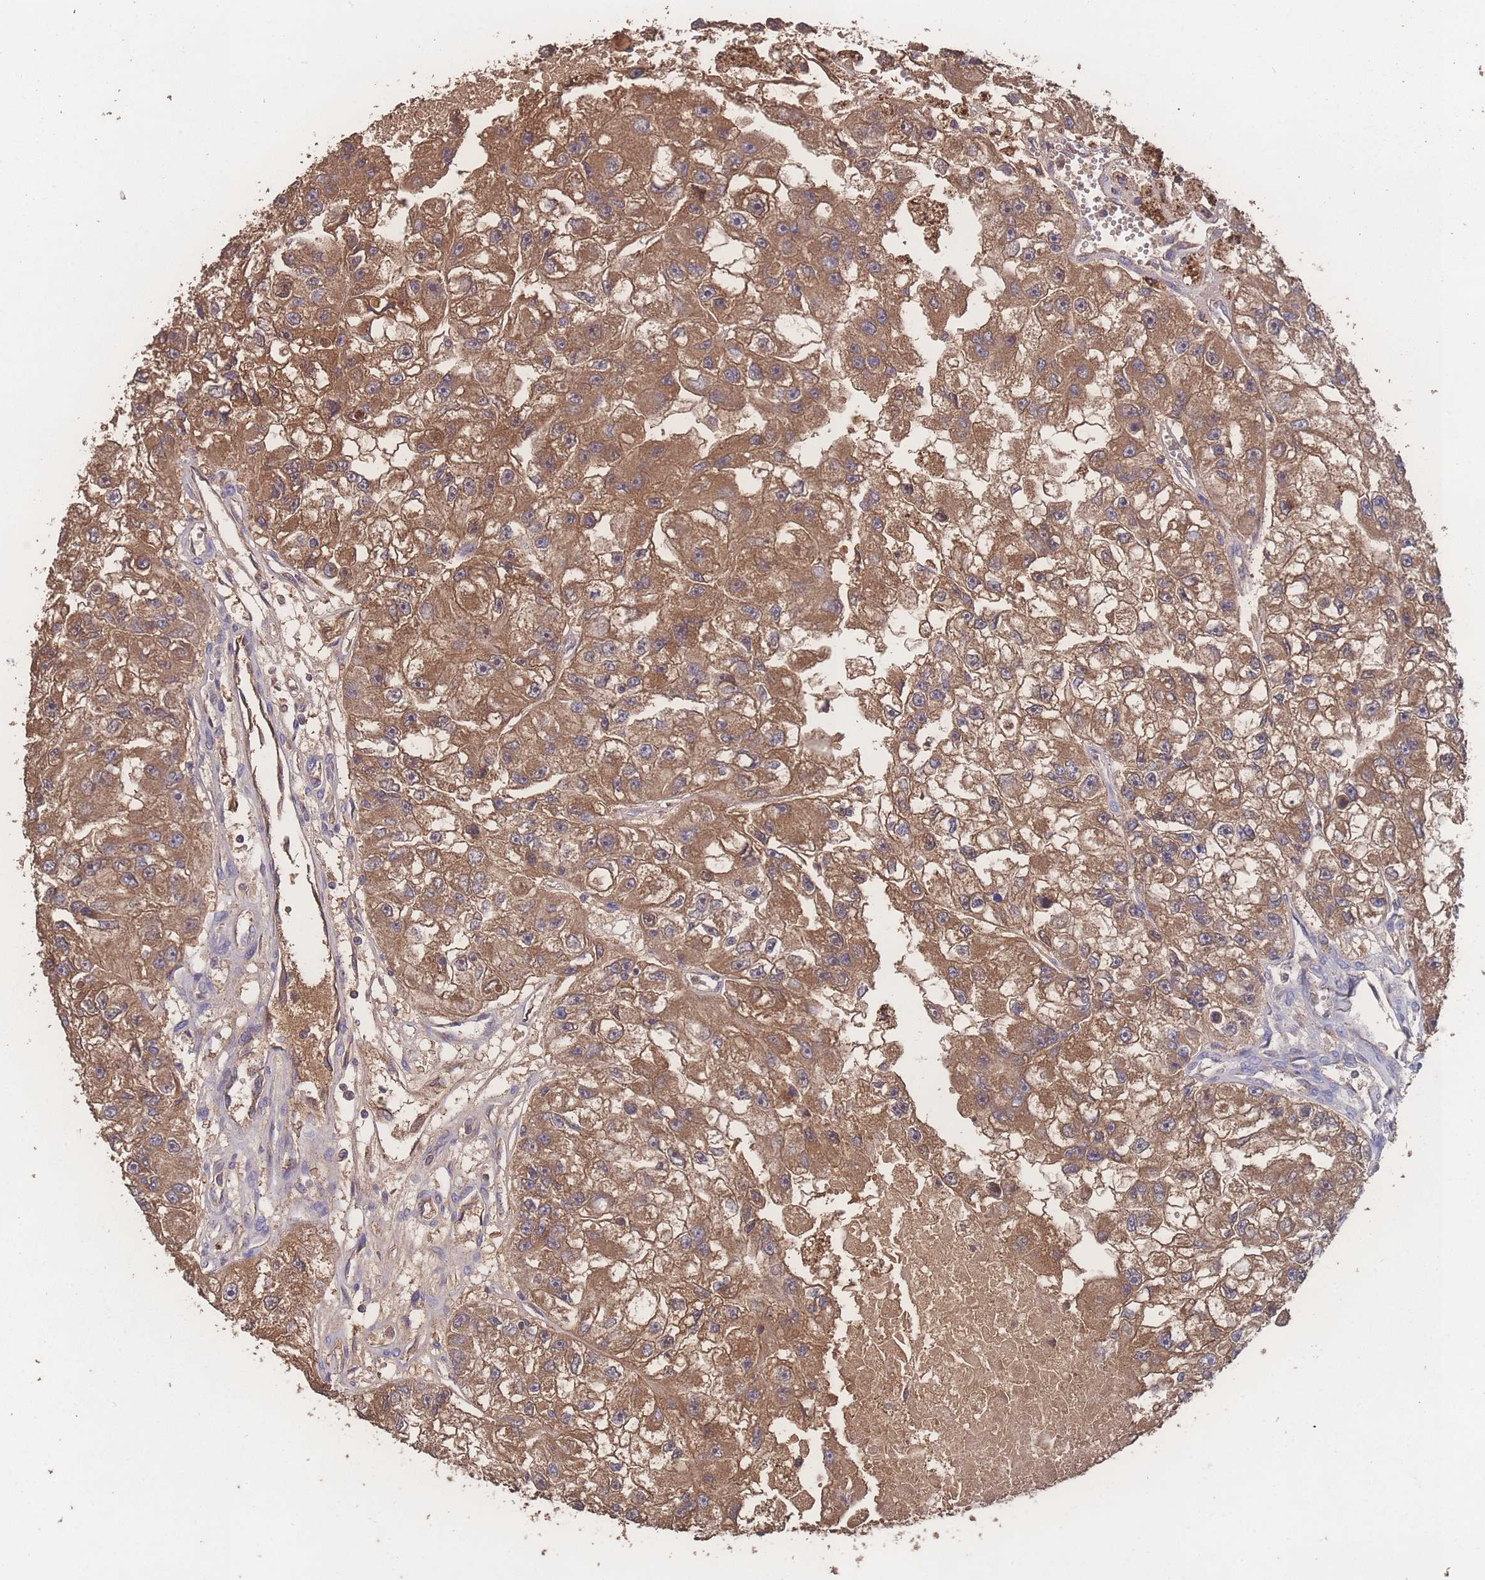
{"staining": {"intensity": "strong", "quantity": ">75%", "location": "cytoplasmic/membranous"}, "tissue": "renal cancer", "cell_type": "Tumor cells", "image_type": "cancer", "snomed": [{"axis": "morphology", "description": "Adenocarcinoma, NOS"}, {"axis": "topography", "description": "Kidney"}], "caption": "Strong cytoplasmic/membranous positivity for a protein is seen in about >75% of tumor cells of renal cancer using immunohistochemistry (IHC).", "gene": "ATXN10", "patient": {"sex": "male", "age": 63}}